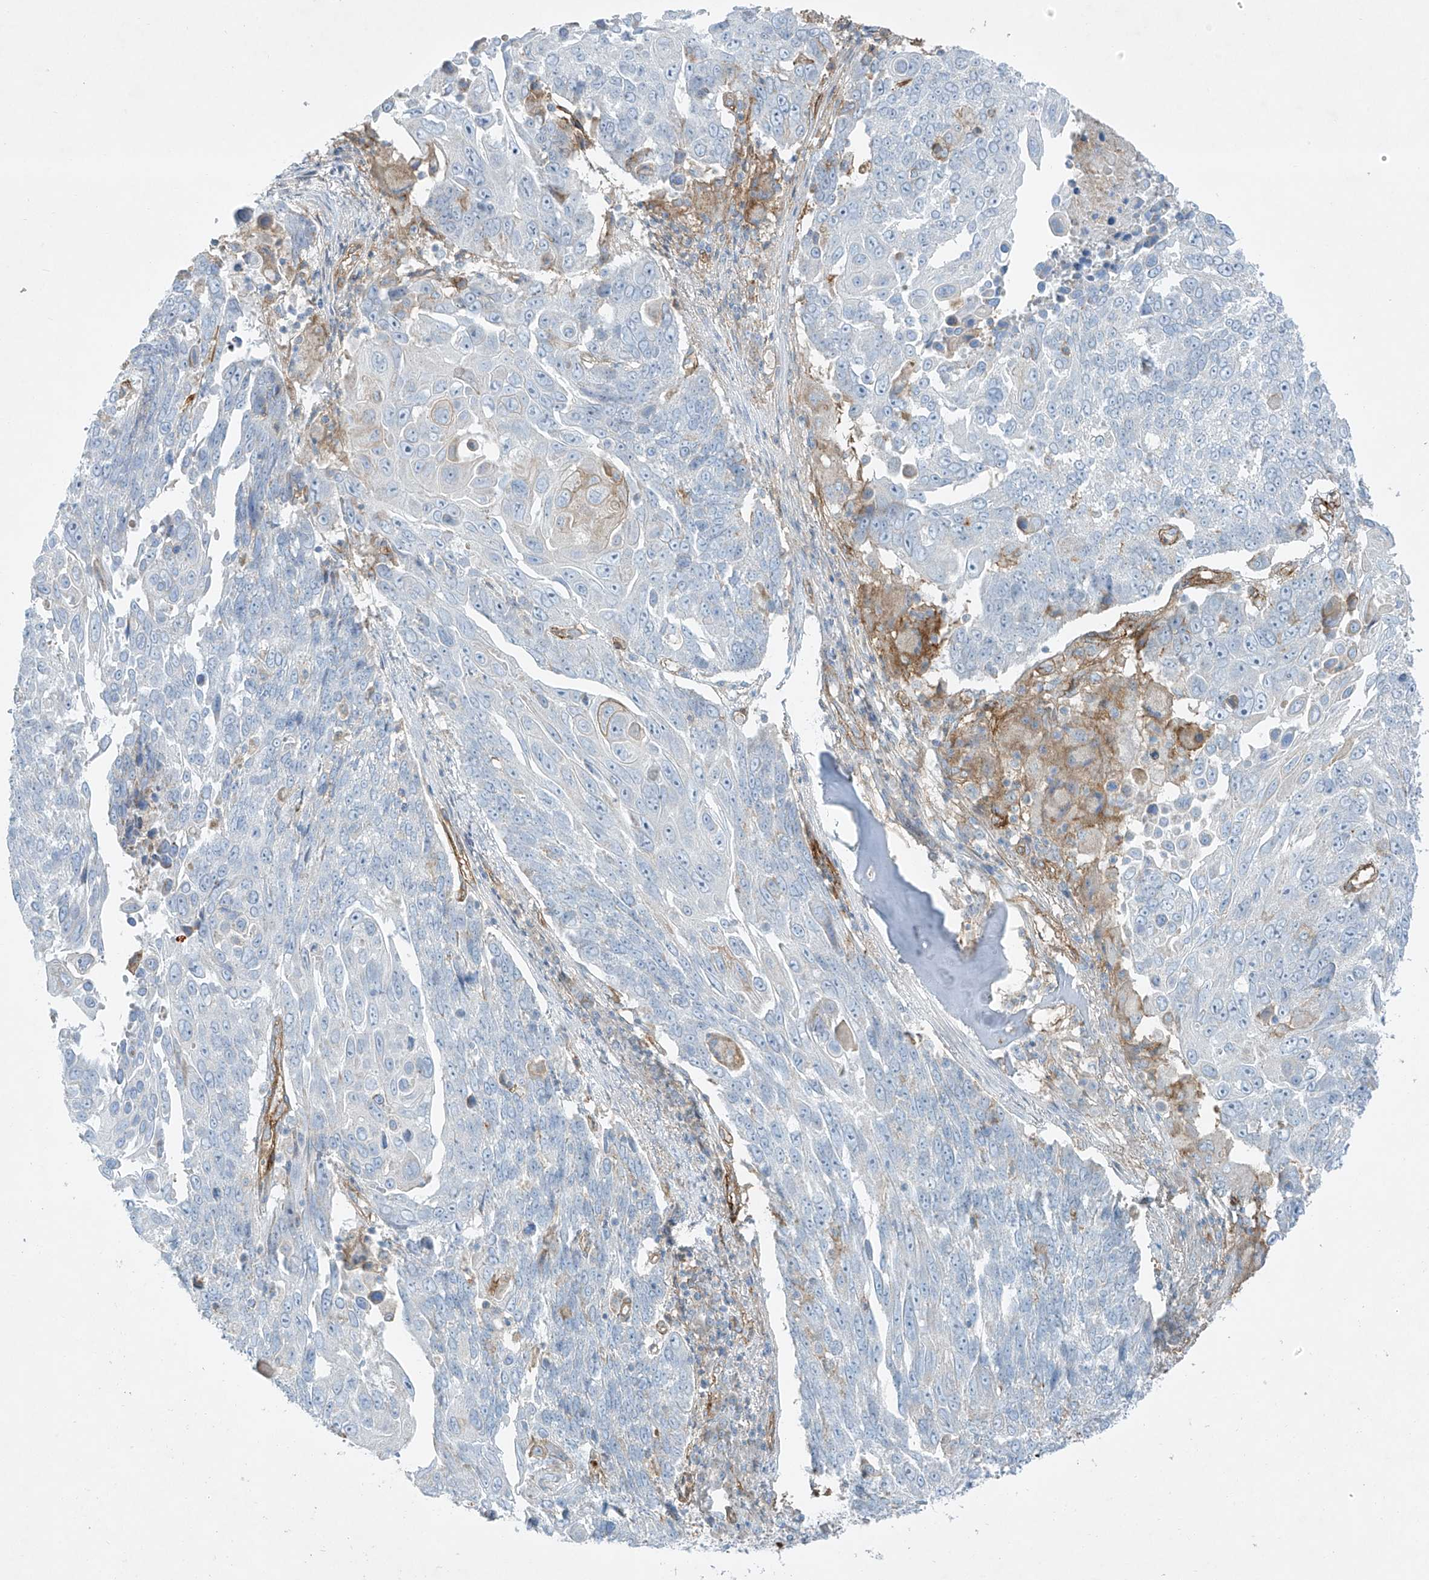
{"staining": {"intensity": "negative", "quantity": "none", "location": "none"}, "tissue": "lung cancer", "cell_type": "Tumor cells", "image_type": "cancer", "snomed": [{"axis": "morphology", "description": "Squamous cell carcinoma, NOS"}, {"axis": "topography", "description": "Lung"}], "caption": "Micrograph shows no significant protein positivity in tumor cells of lung cancer.", "gene": "VAMP5", "patient": {"sex": "male", "age": 66}}